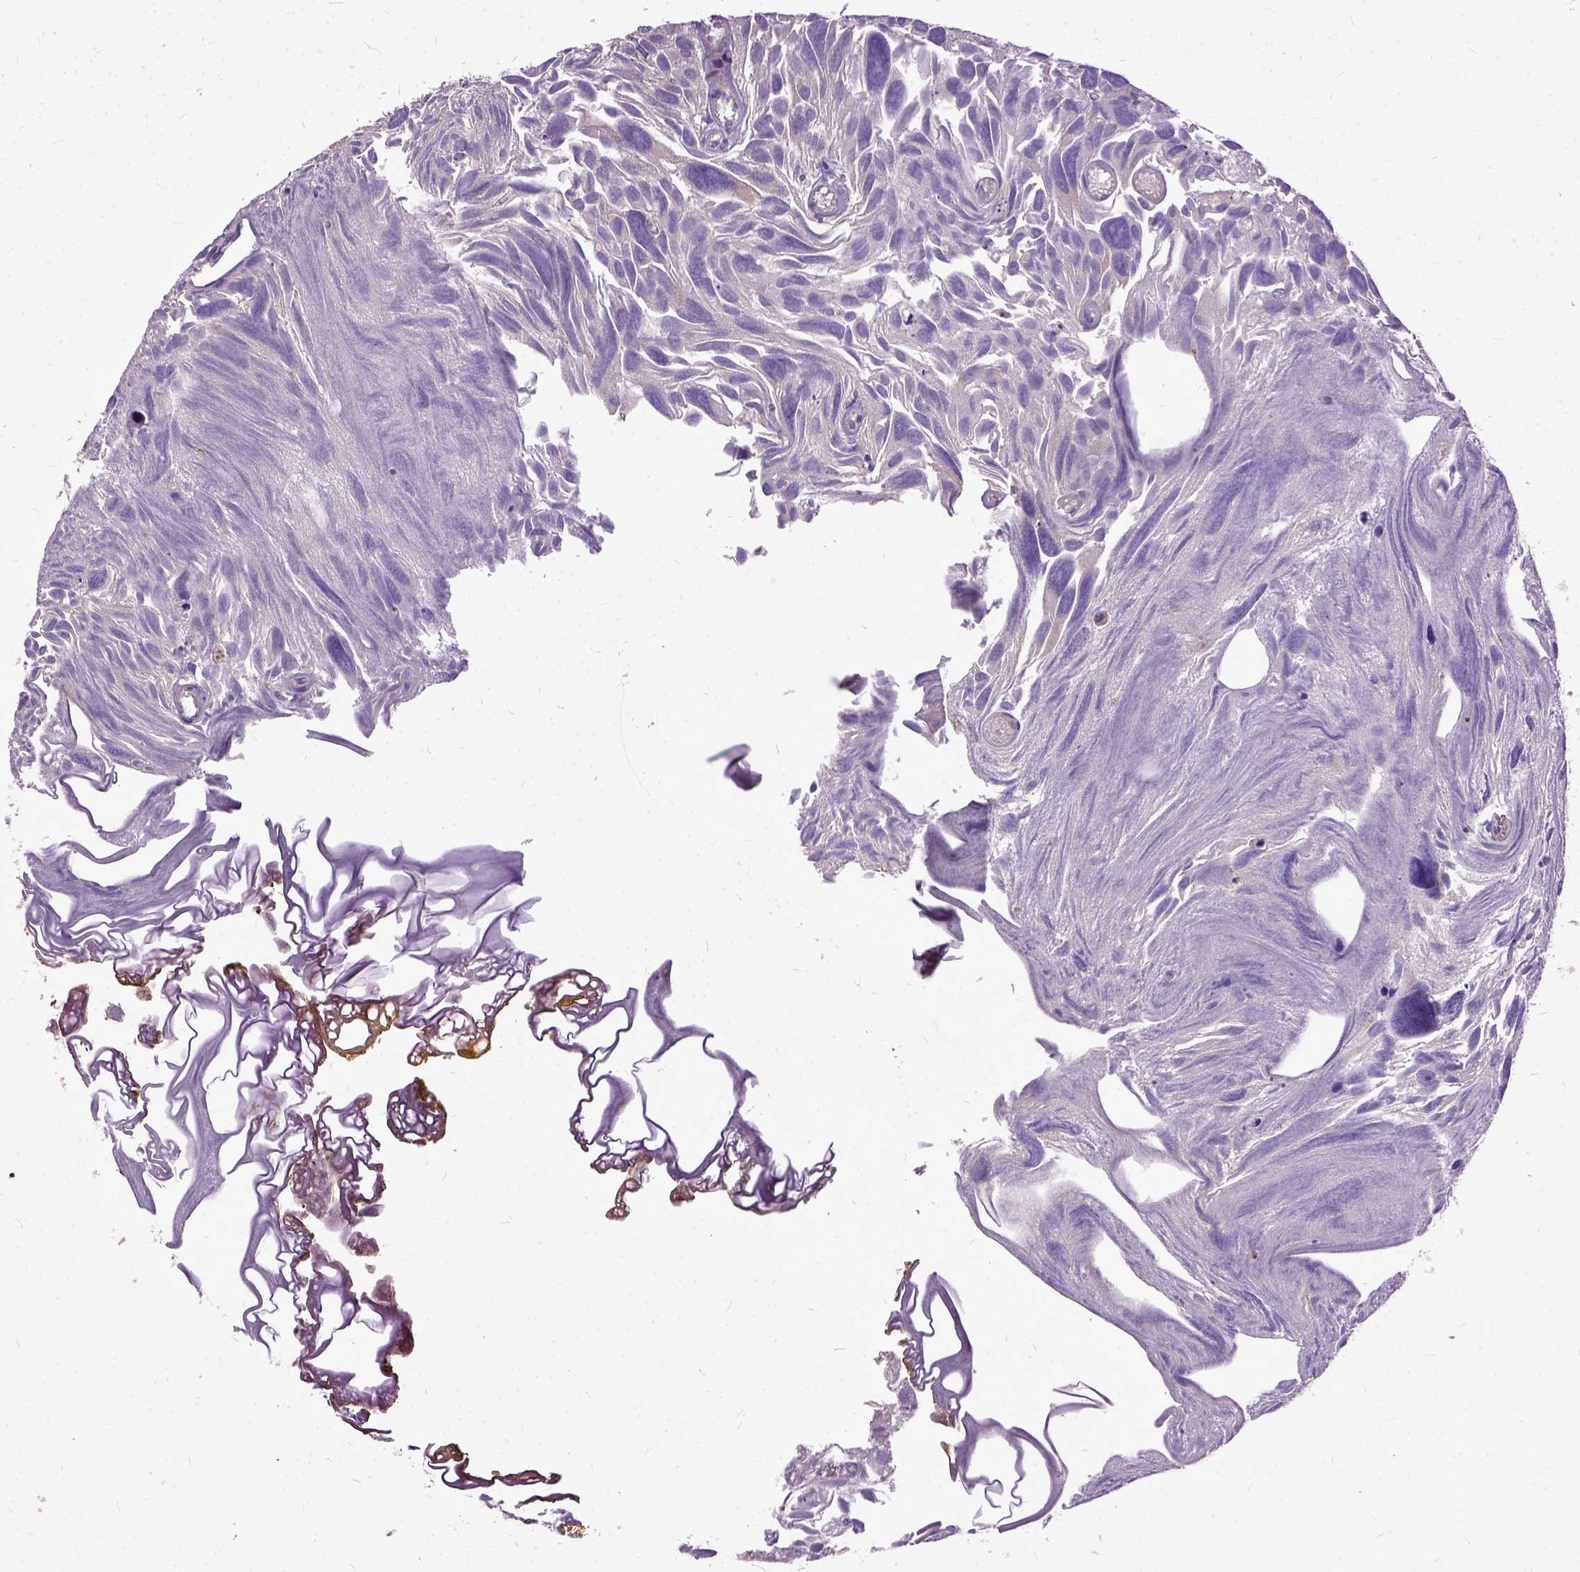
{"staining": {"intensity": "weak", "quantity": "25%-75%", "location": "cytoplasmic/membranous"}, "tissue": "urothelial cancer", "cell_type": "Tumor cells", "image_type": "cancer", "snomed": [{"axis": "morphology", "description": "Urothelial carcinoma, Low grade"}, {"axis": "topography", "description": "Urinary bladder"}], "caption": "The photomicrograph demonstrates immunohistochemical staining of urothelial cancer. There is weak cytoplasmic/membranous staining is present in approximately 25%-75% of tumor cells.", "gene": "AREG", "patient": {"sex": "female", "age": 69}}